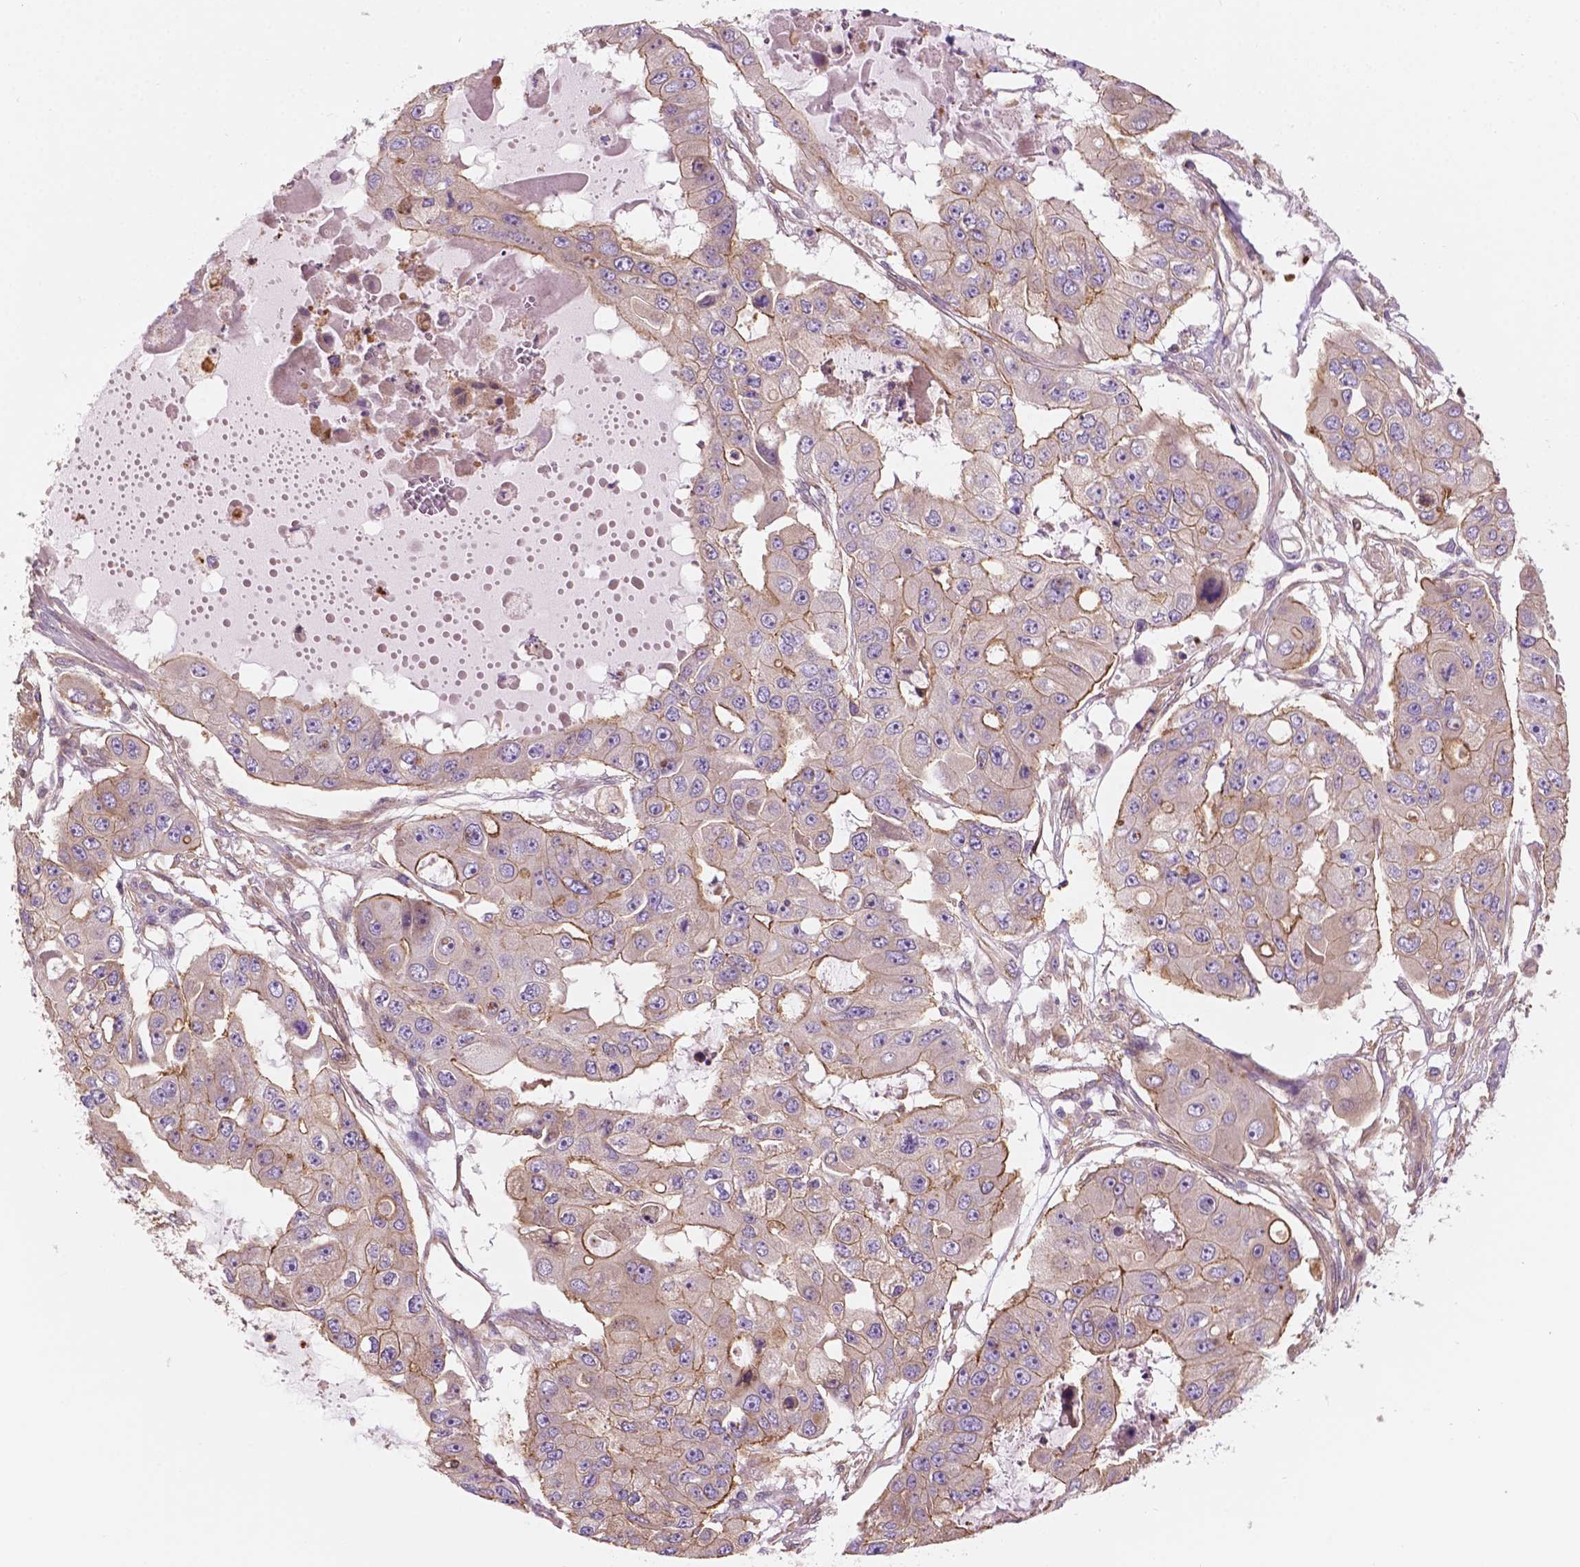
{"staining": {"intensity": "moderate", "quantity": "<25%", "location": "cytoplasmic/membranous"}, "tissue": "ovarian cancer", "cell_type": "Tumor cells", "image_type": "cancer", "snomed": [{"axis": "morphology", "description": "Cystadenocarcinoma, serous, NOS"}, {"axis": "topography", "description": "Ovary"}], "caption": "Ovarian serous cystadenocarcinoma was stained to show a protein in brown. There is low levels of moderate cytoplasmic/membranous positivity in approximately <25% of tumor cells.", "gene": "SURF4", "patient": {"sex": "female", "age": 56}}